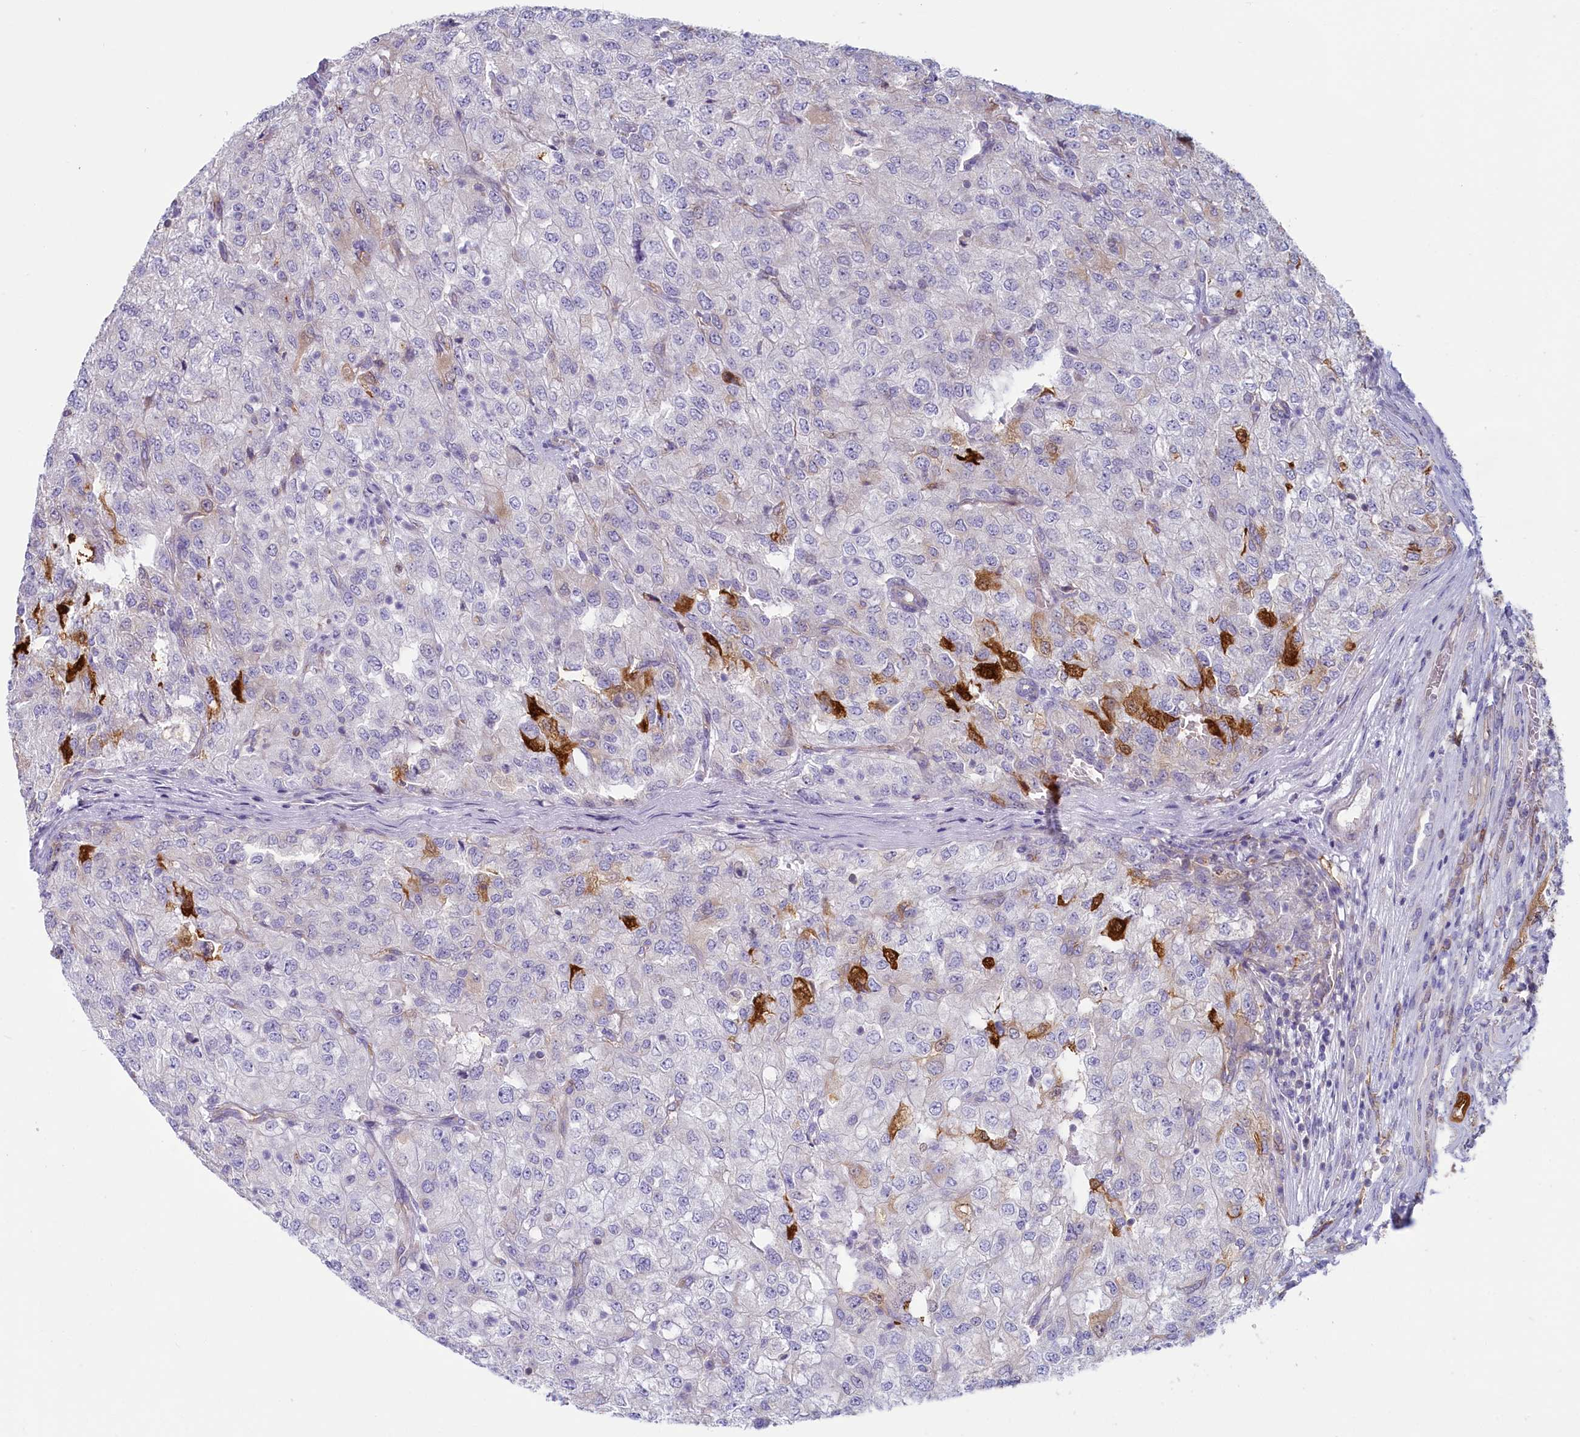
{"staining": {"intensity": "strong", "quantity": "<25%", "location": "cytoplasmic/membranous"}, "tissue": "renal cancer", "cell_type": "Tumor cells", "image_type": "cancer", "snomed": [{"axis": "morphology", "description": "Adenocarcinoma, NOS"}, {"axis": "topography", "description": "Kidney"}], "caption": "Human renal cancer stained with a brown dye reveals strong cytoplasmic/membranous positive expression in about <25% of tumor cells.", "gene": "LMOD3", "patient": {"sex": "female", "age": 54}}